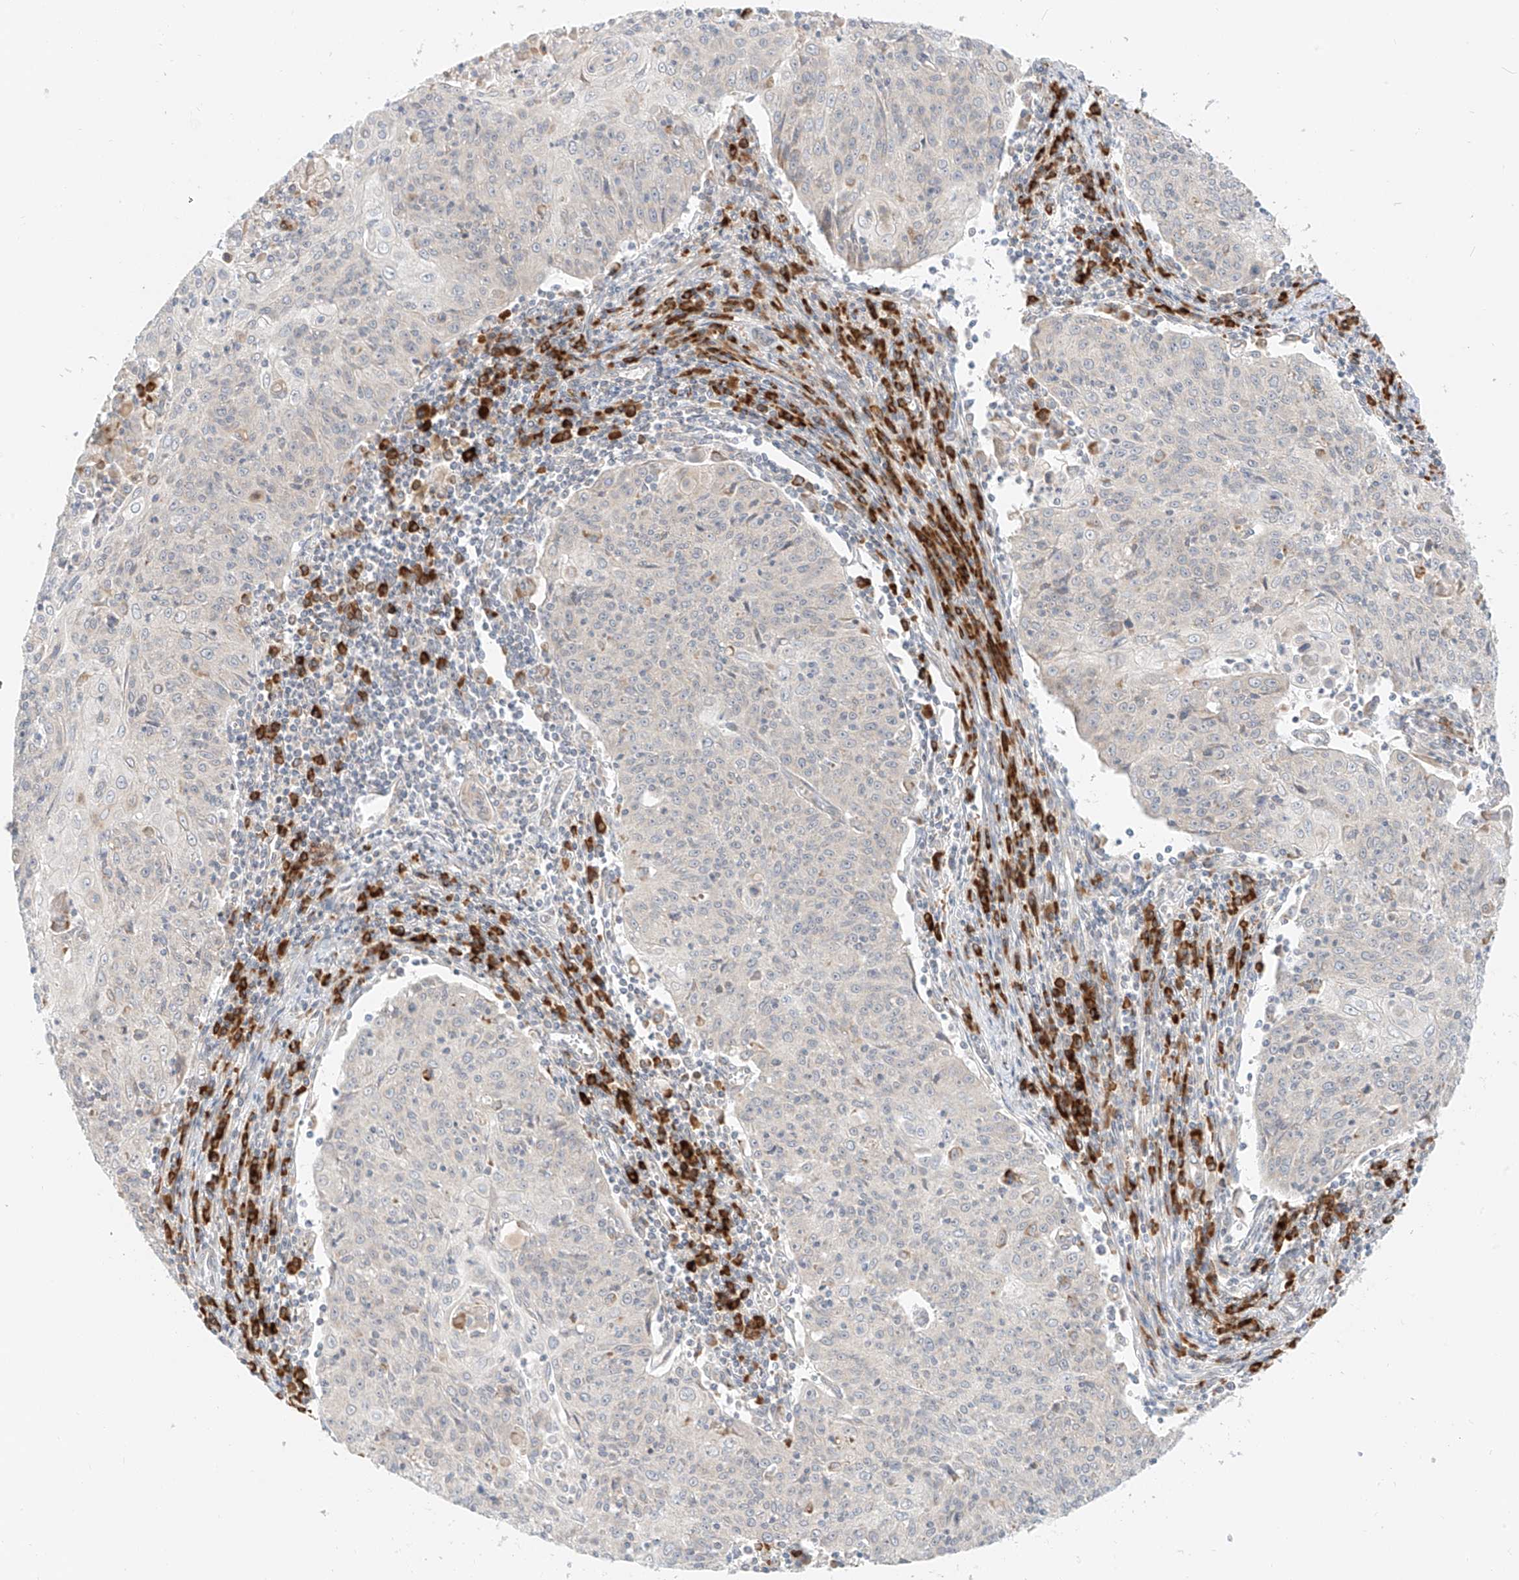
{"staining": {"intensity": "negative", "quantity": "none", "location": "none"}, "tissue": "cervical cancer", "cell_type": "Tumor cells", "image_type": "cancer", "snomed": [{"axis": "morphology", "description": "Squamous cell carcinoma, NOS"}, {"axis": "topography", "description": "Cervix"}], "caption": "IHC of cervical cancer (squamous cell carcinoma) exhibits no positivity in tumor cells.", "gene": "STT3A", "patient": {"sex": "female", "age": 48}}